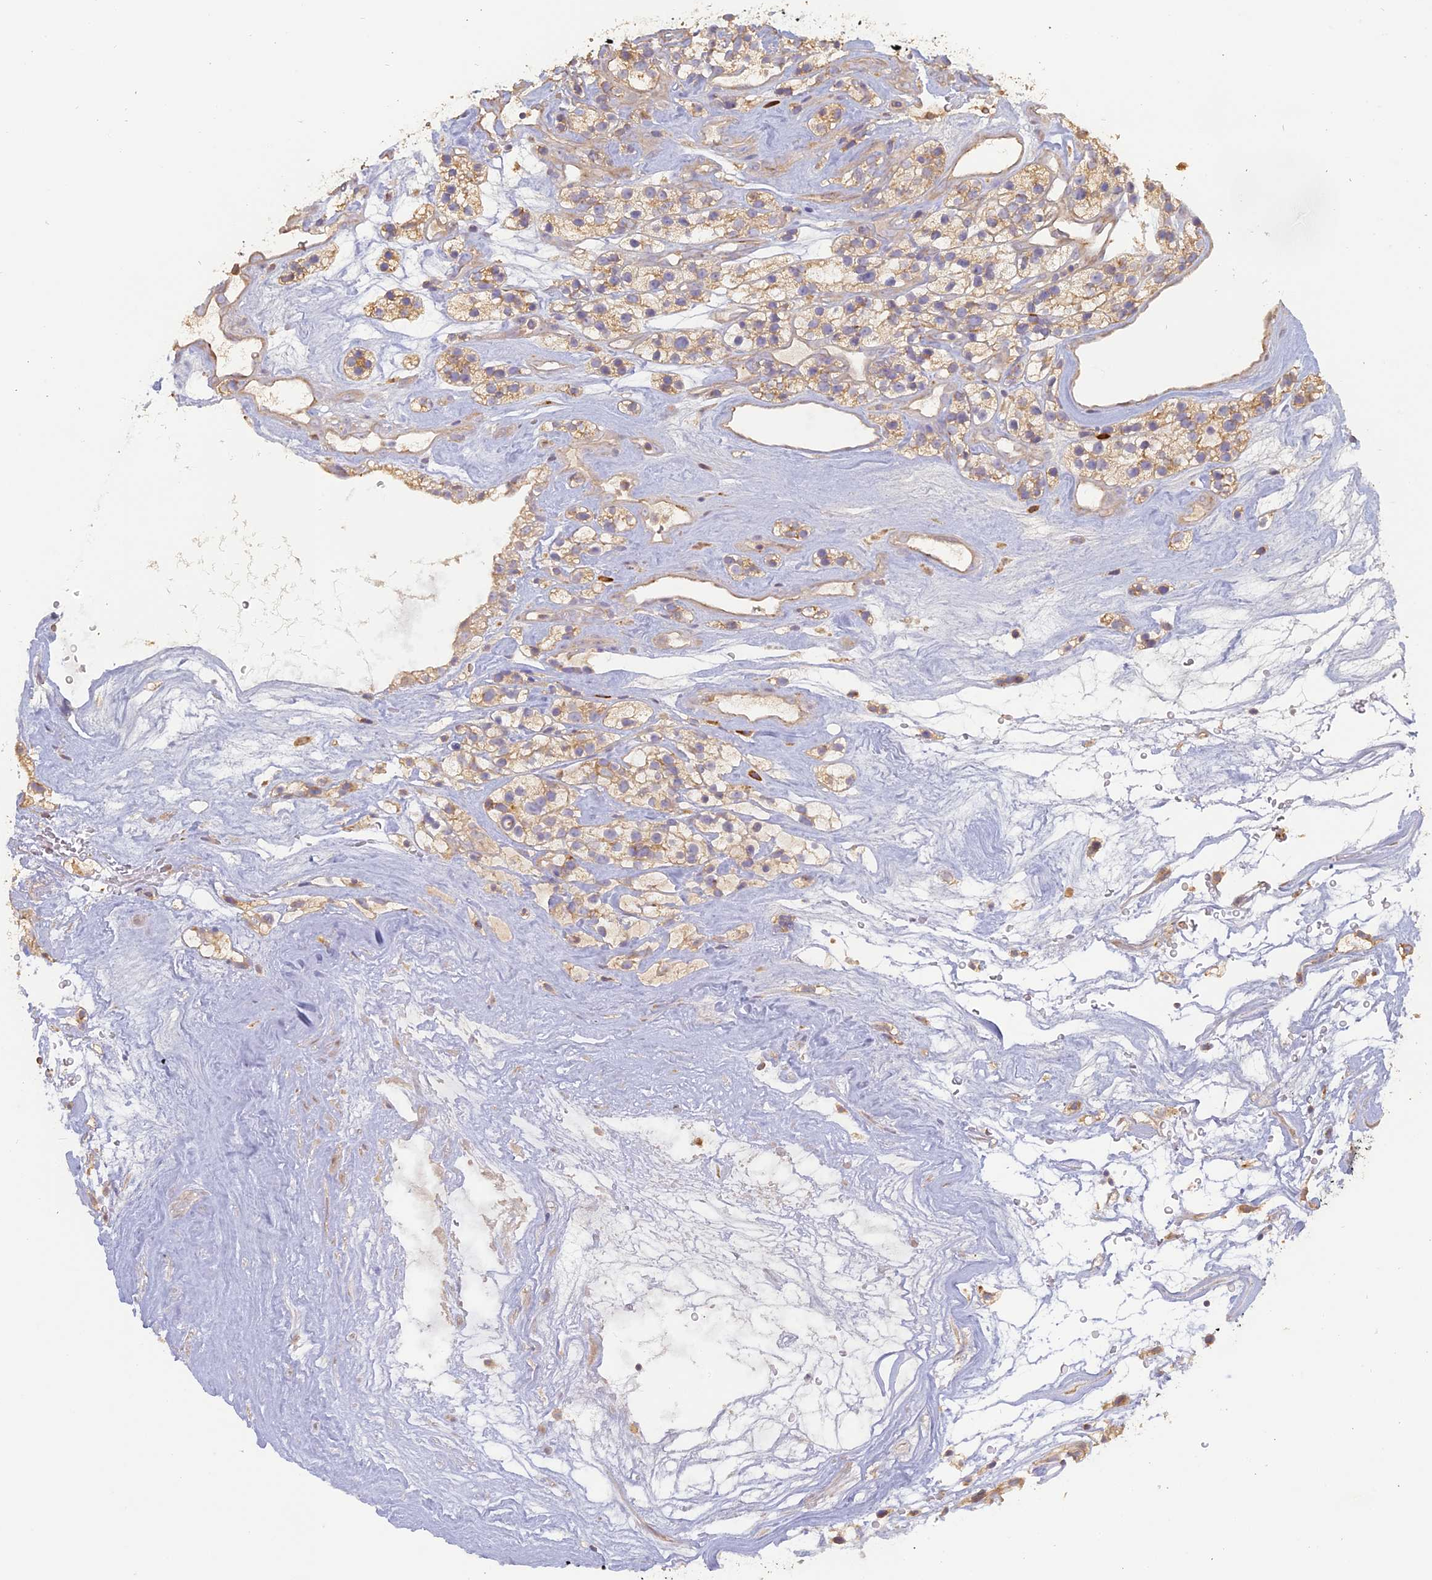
{"staining": {"intensity": "moderate", "quantity": "<25%", "location": "cytoplasmic/membranous"}, "tissue": "renal cancer", "cell_type": "Tumor cells", "image_type": "cancer", "snomed": [{"axis": "morphology", "description": "Adenocarcinoma, NOS"}, {"axis": "topography", "description": "Kidney"}], "caption": "A low amount of moderate cytoplasmic/membranous staining is present in about <25% of tumor cells in renal cancer tissue.", "gene": "SFT2D2", "patient": {"sex": "female", "age": 57}}